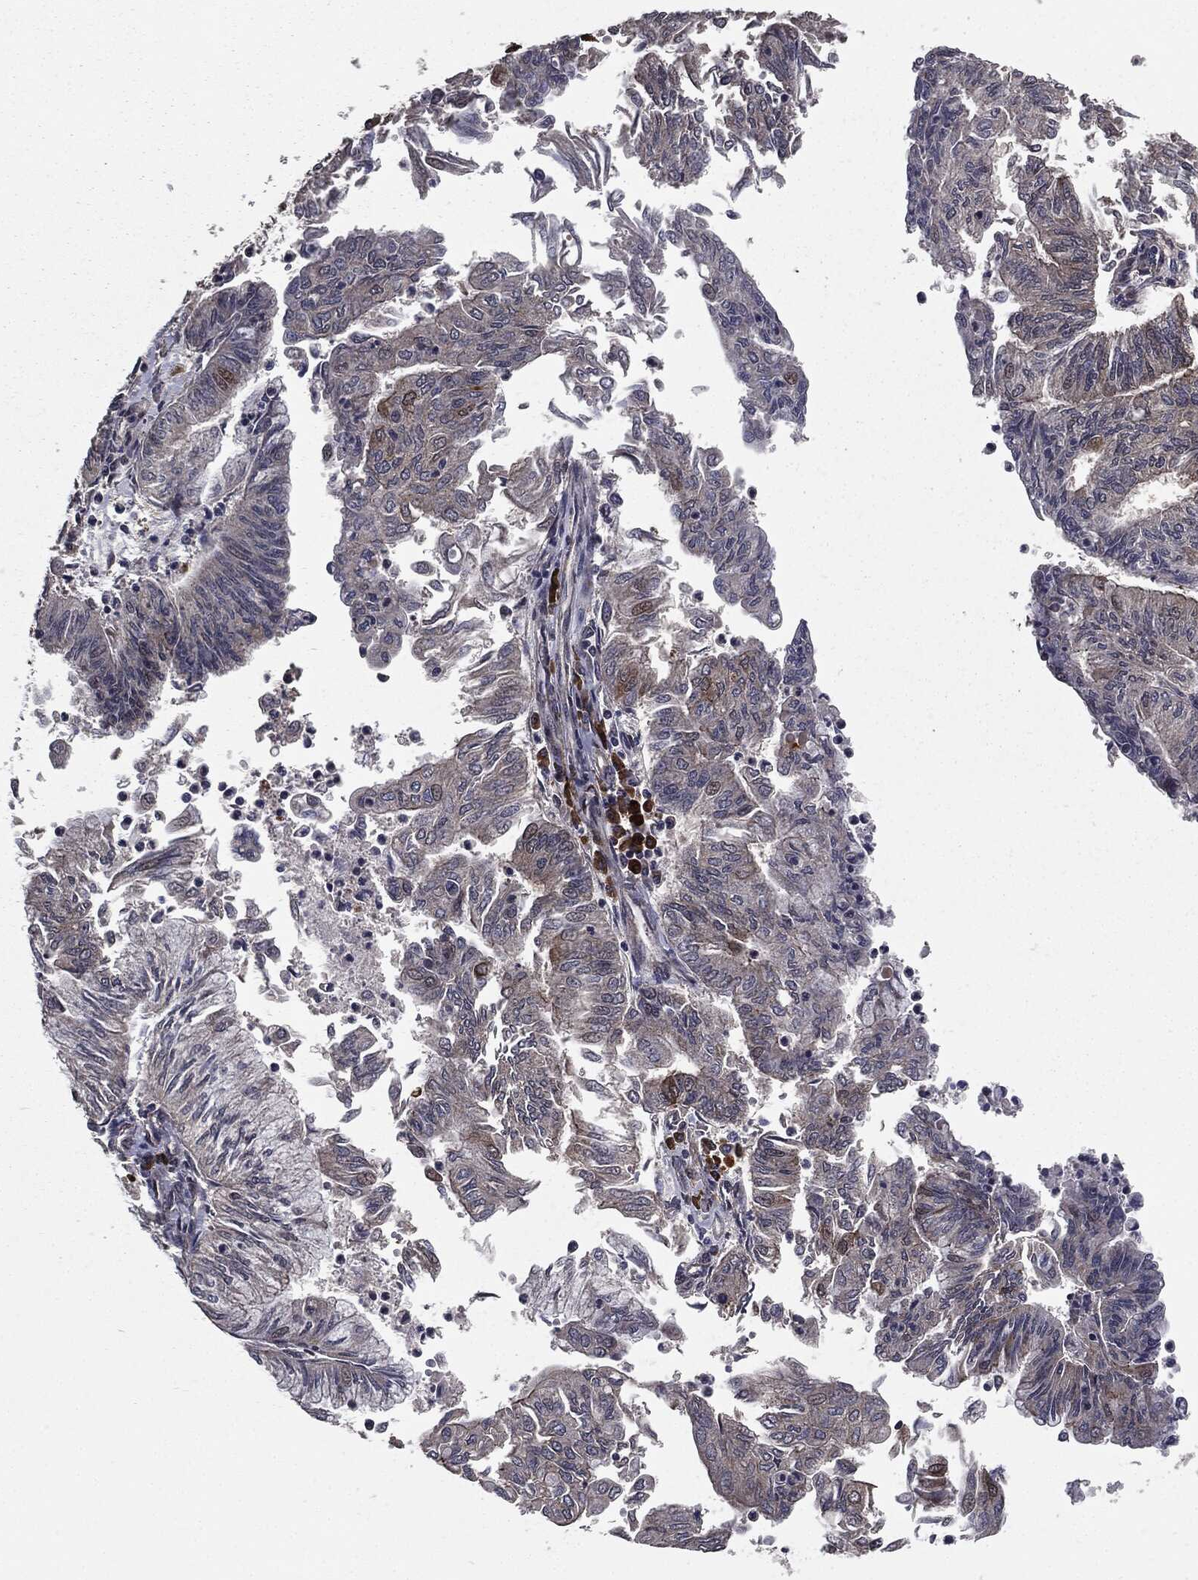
{"staining": {"intensity": "moderate", "quantity": "<25%", "location": "cytoplasmic/membranous"}, "tissue": "endometrial cancer", "cell_type": "Tumor cells", "image_type": "cancer", "snomed": [{"axis": "morphology", "description": "Adenocarcinoma, NOS"}, {"axis": "topography", "description": "Endometrium"}], "caption": "Immunohistochemistry of human endometrial cancer (adenocarcinoma) demonstrates low levels of moderate cytoplasmic/membranous staining in approximately <25% of tumor cells.", "gene": "PTPA", "patient": {"sex": "female", "age": 59}}